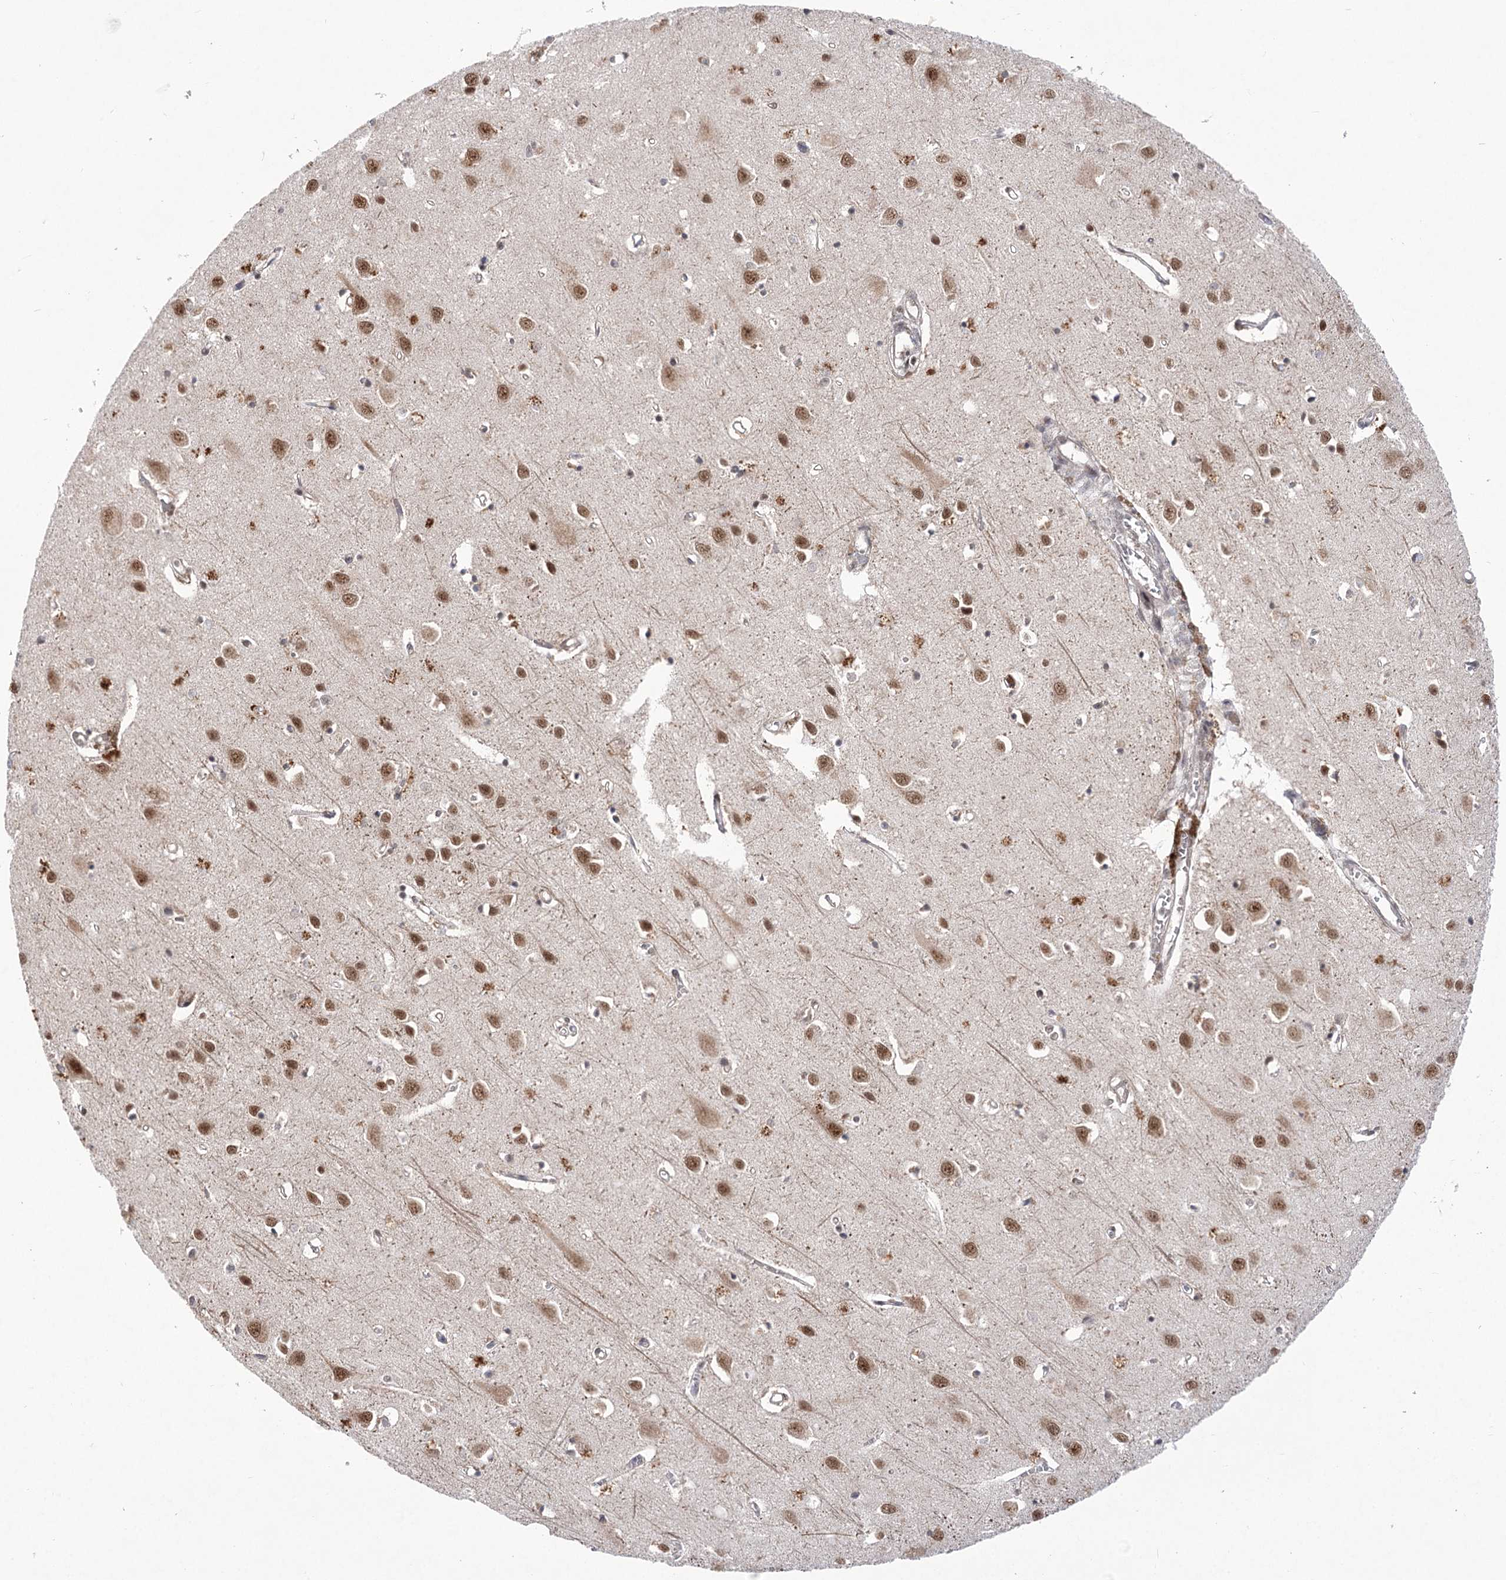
{"staining": {"intensity": "negative", "quantity": "none", "location": "none"}, "tissue": "cerebral cortex", "cell_type": "Endothelial cells", "image_type": "normal", "snomed": [{"axis": "morphology", "description": "Normal tissue, NOS"}, {"axis": "topography", "description": "Cerebral cortex"}], "caption": "The micrograph reveals no significant expression in endothelial cells of cerebral cortex.", "gene": "ZMAT2", "patient": {"sex": "female", "age": 64}}